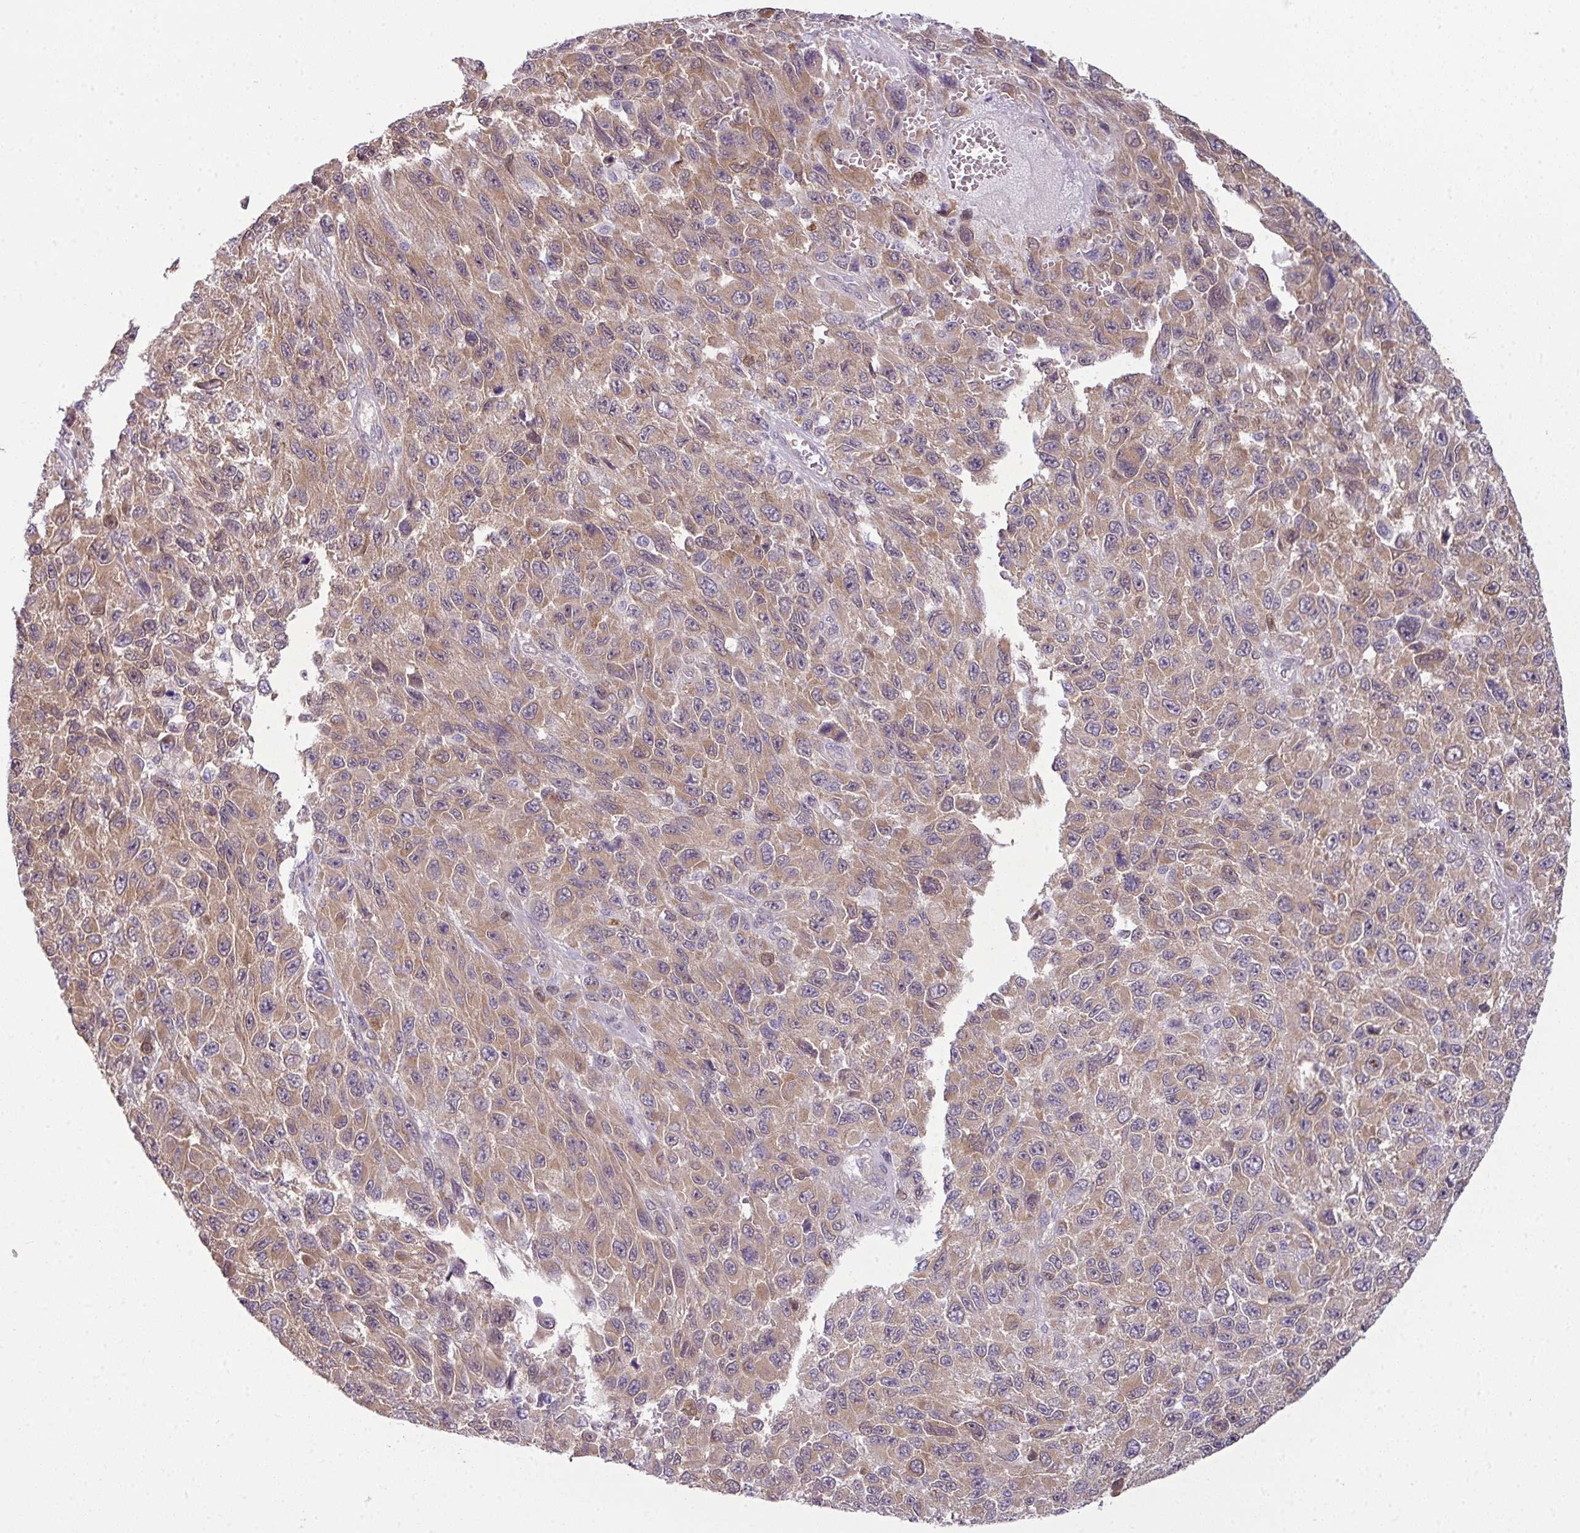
{"staining": {"intensity": "moderate", "quantity": ">75%", "location": "cytoplasmic/membranous"}, "tissue": "melanoma", "cell_type": "Tumor cells", "image_type": "cancer", "snomed": [{"axis": "morphology", "description": "Normal tissue, NOS"}, {"axis": "morphology", "description": "Malignant melanoma, NOS"}, {"axis": "topography", "description": "Skin"}], "caption": "Immunohistochemistry of melanoma reveals medium levels of moderate cytoplasmic/membranous expression in approximately >75% of tumor cells.", "gene": "DERPC", "patient": {"sex": "female", "age": 96}}